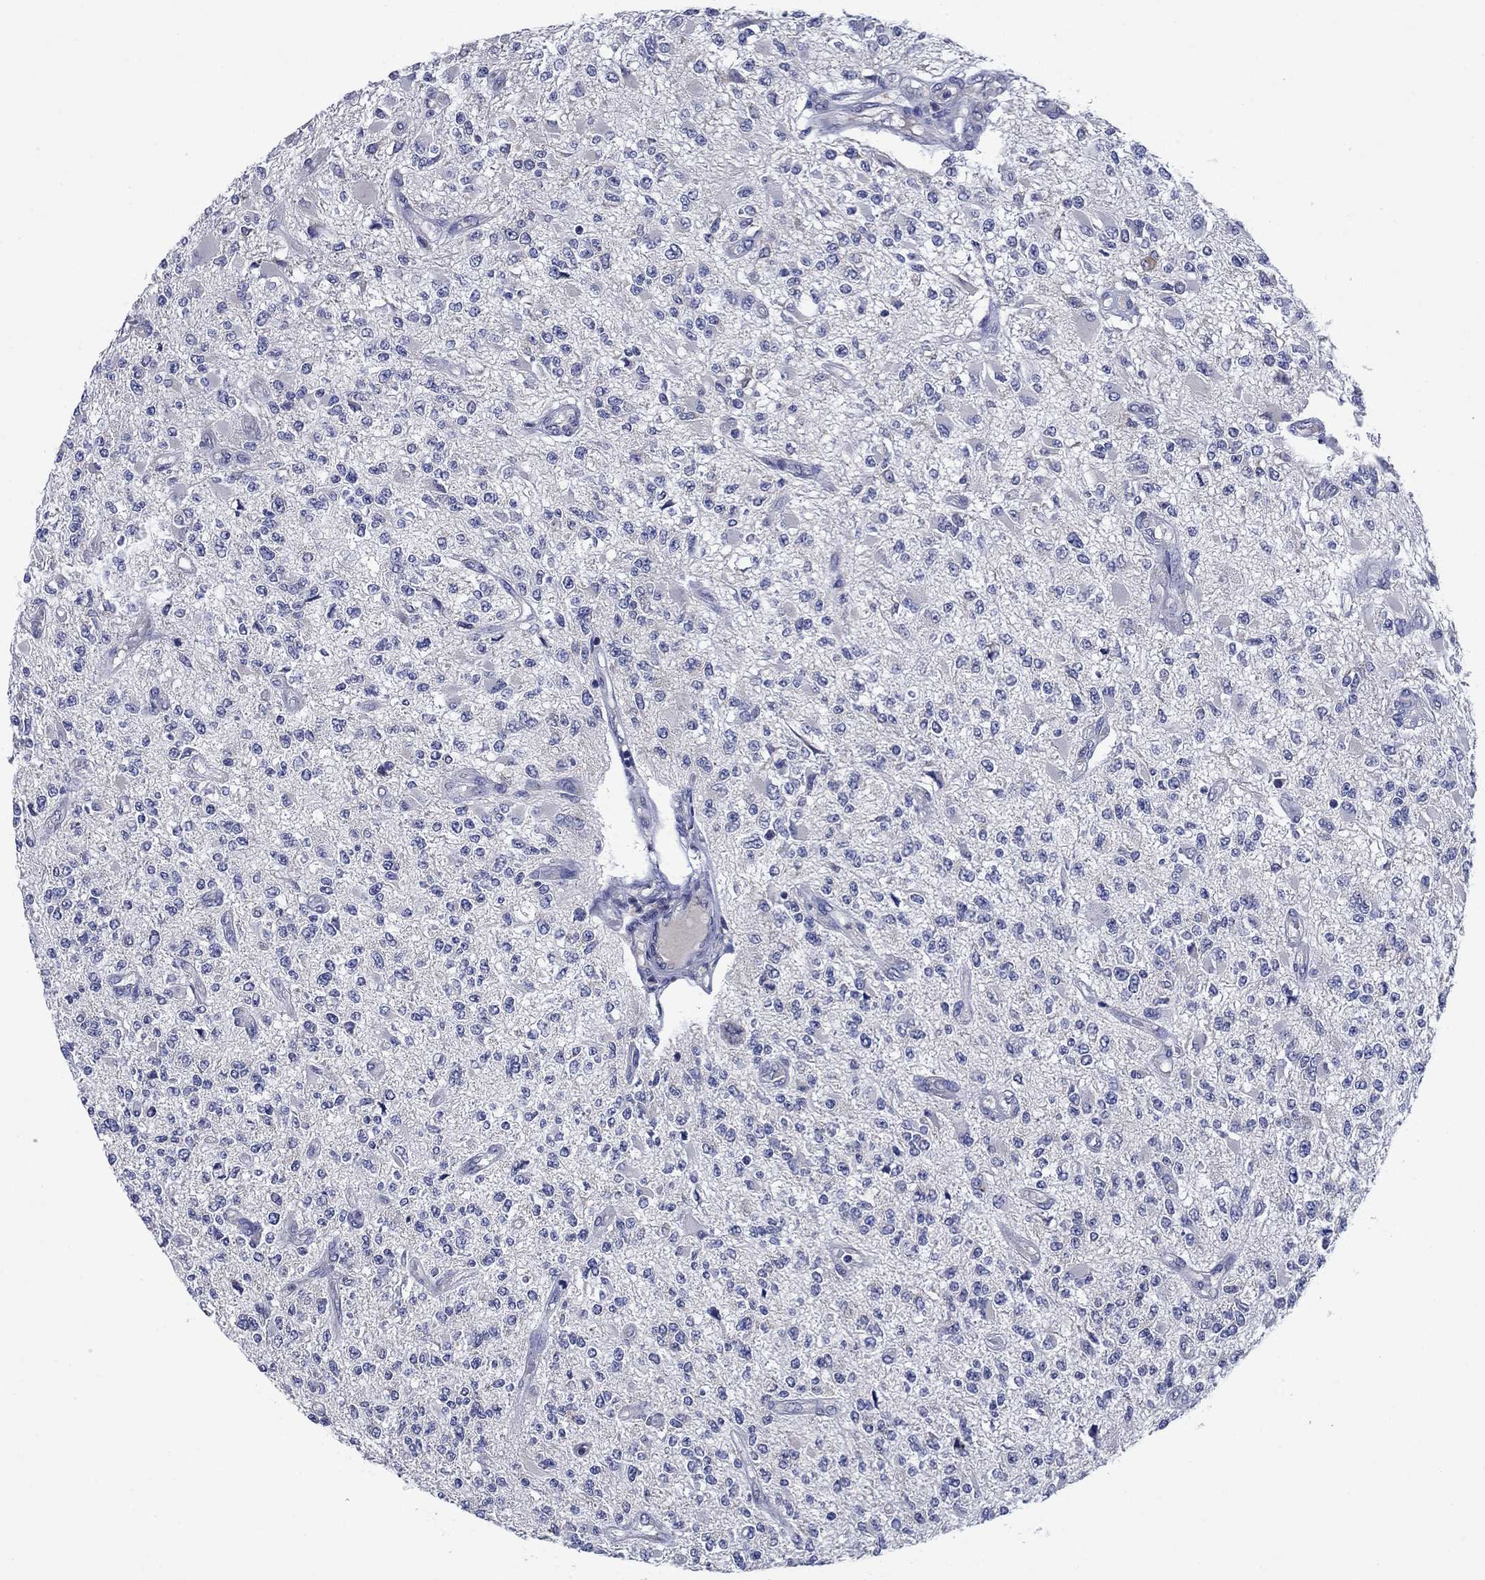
{"staining": {"intensity": "negative", "quantity": "none", "location": "none"}, "tissue": "glioma", "cell_type": "Tumor cells", "image_type": "cancer", "snomed": [{"axis": "morphology", "description": "Glioma, malignant, High grade"}, {"axis": "topography", "description": "Brain"}], "caption": "The histopathology image reveals no significant positivity in tumor cells of malignant high-grade glioma.", "gene": "SULT2B1", "patient": {"sex": "female", "age": 63}}